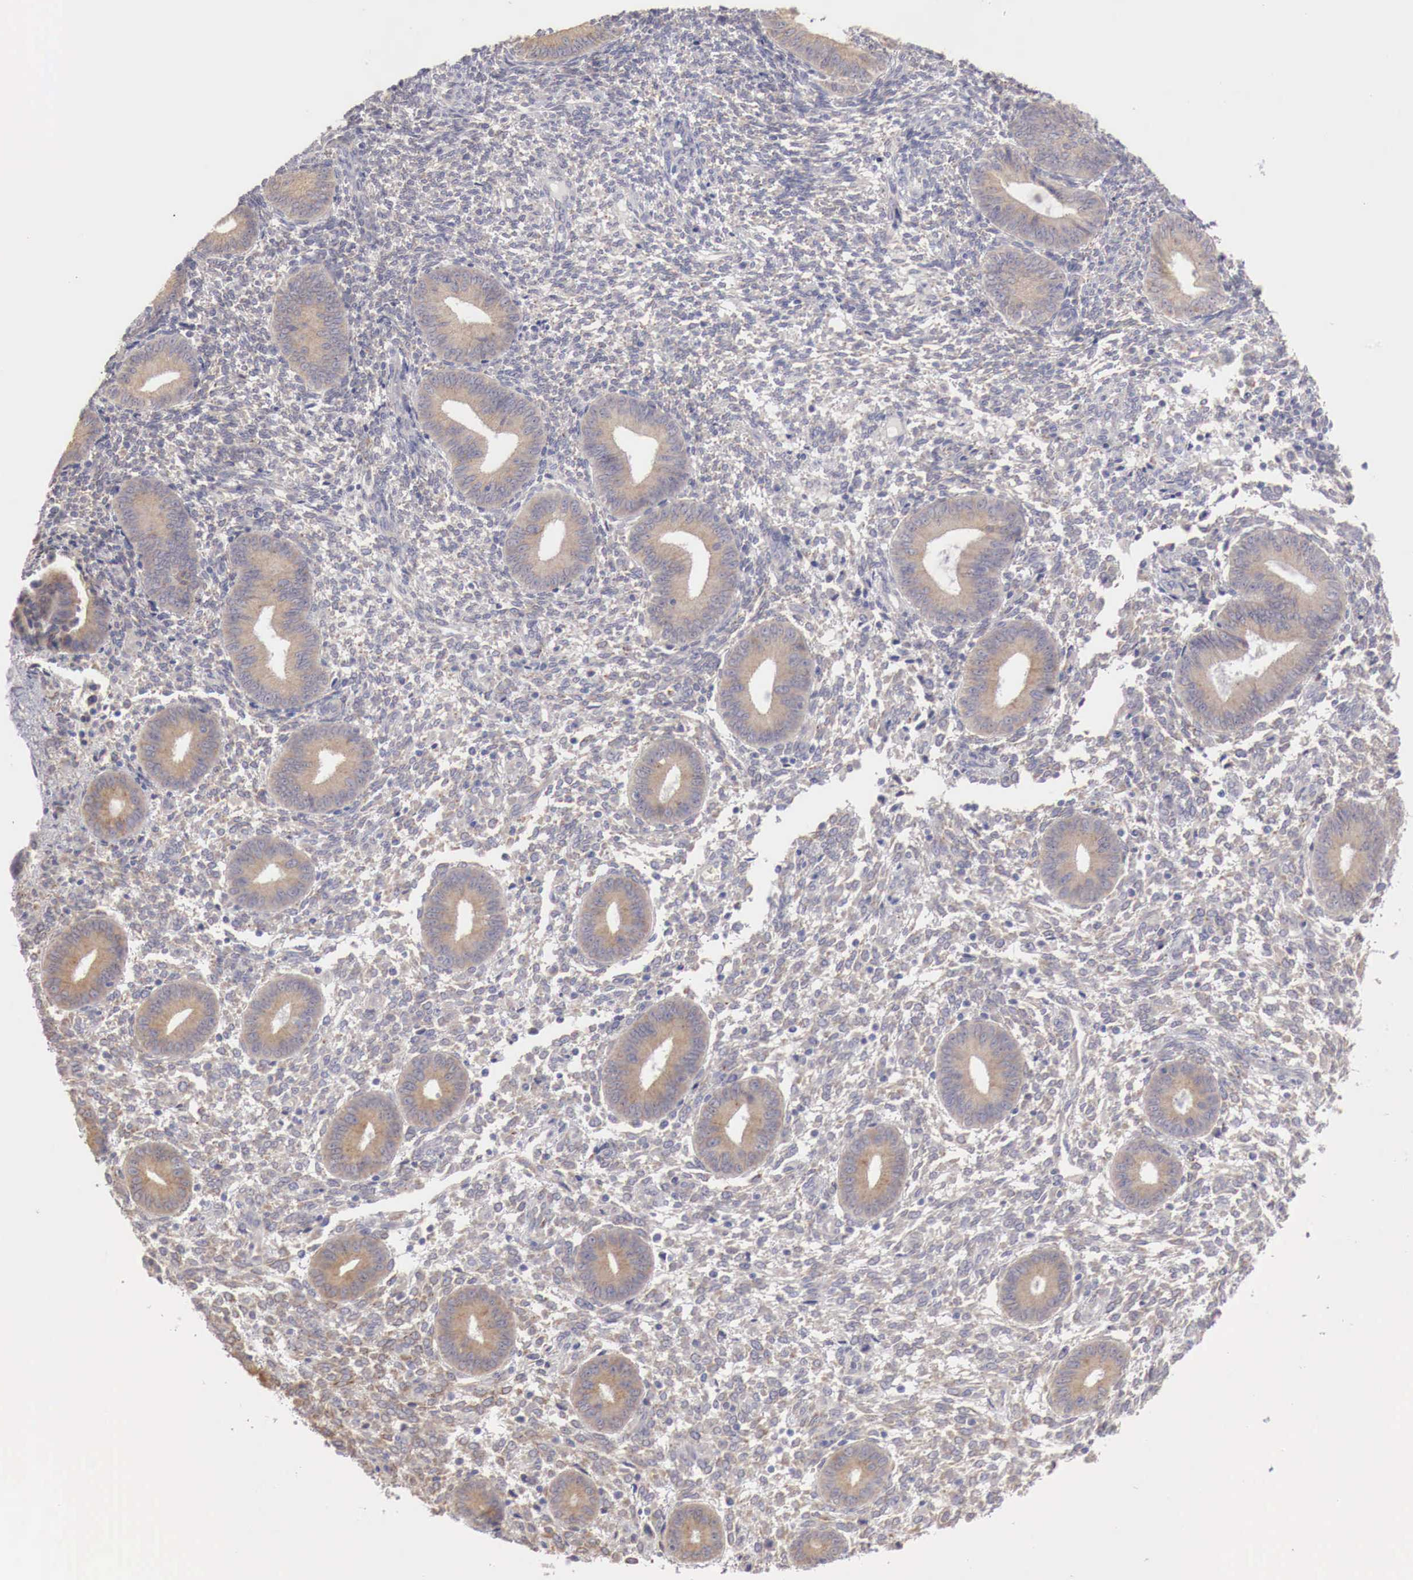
{"staining": {"intensity": "negative", "quantity": "none", "location": "none"}, "tissue": "endometrium", "cell_type": "Cells in endometrial stroma", "image_type": "normal", "snomed": [{"axis": "morphology", "description": "Normal tissue, NOS"}, {"axis": "topography", "description": "Endometrium"}], "caption": "Benign endometrium was stained to show a protein in brown. There is no significant expression in cells in endometrial stroma. The staining was performed using DAB (3,3'-diaminobenzidine) to visualize the protein expression in brown, while the nuclei were stained in blue with hematoxylin (Magnification: 20x).", "gene": "NSDHL", "patient": {"sex": "female", "age": 35}}